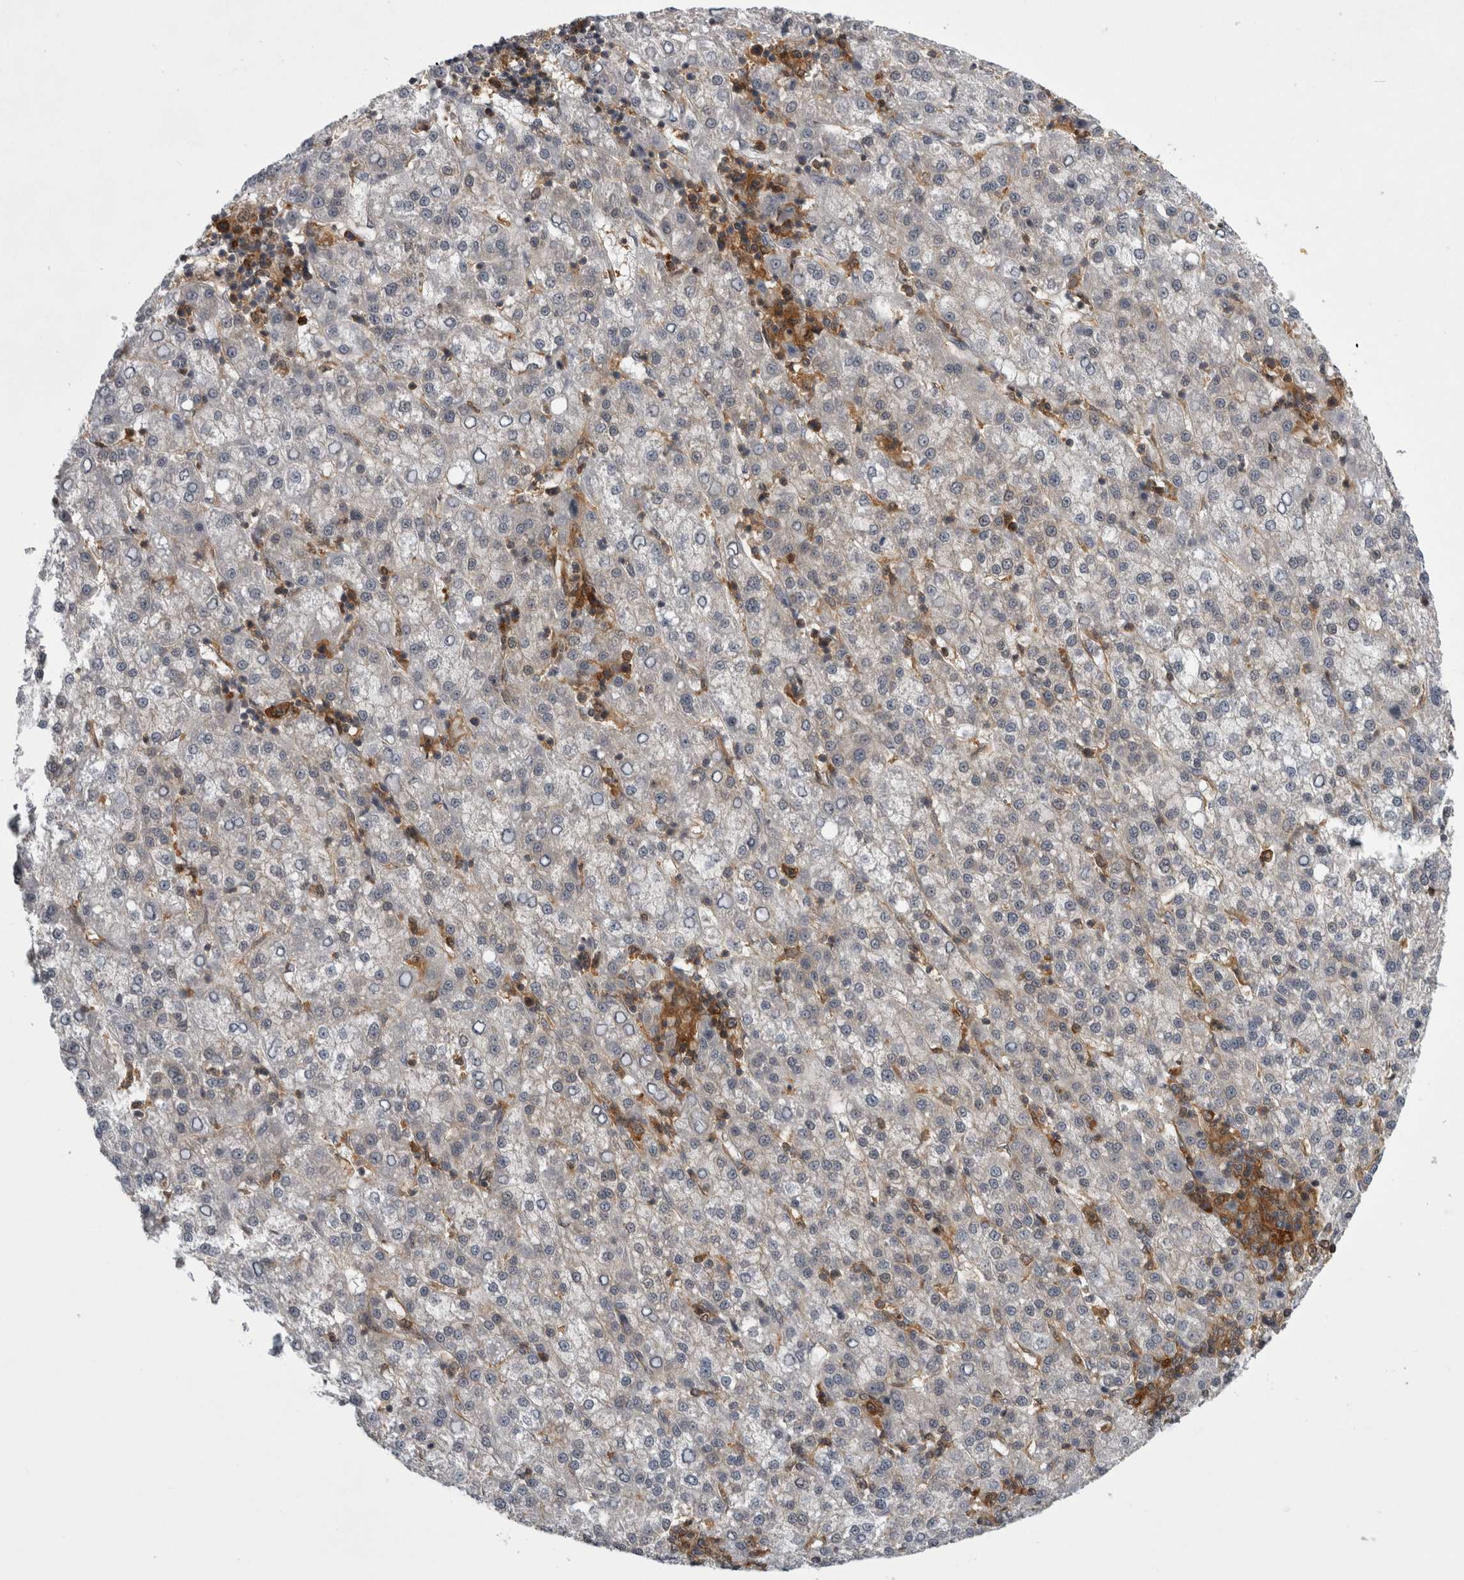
{"staining": {"intensity": "negative", "quantity": "none", "location": "none"}, "tissue": "liver cancer", "cell_type": "Tumor cells", "image_type": "cancer", "snomed": [{"axis": "morphology", "description": "Carcinoma, Hepatocellular, NOS"}, {"axis": "topography", "description": "Liver"}], "caption": "Immunohistochemical staining of human liver cancer reveals no significant staining in tumor cells.", "gene": "CACYBP", "patient": {"sex": "female", "age": 58}}